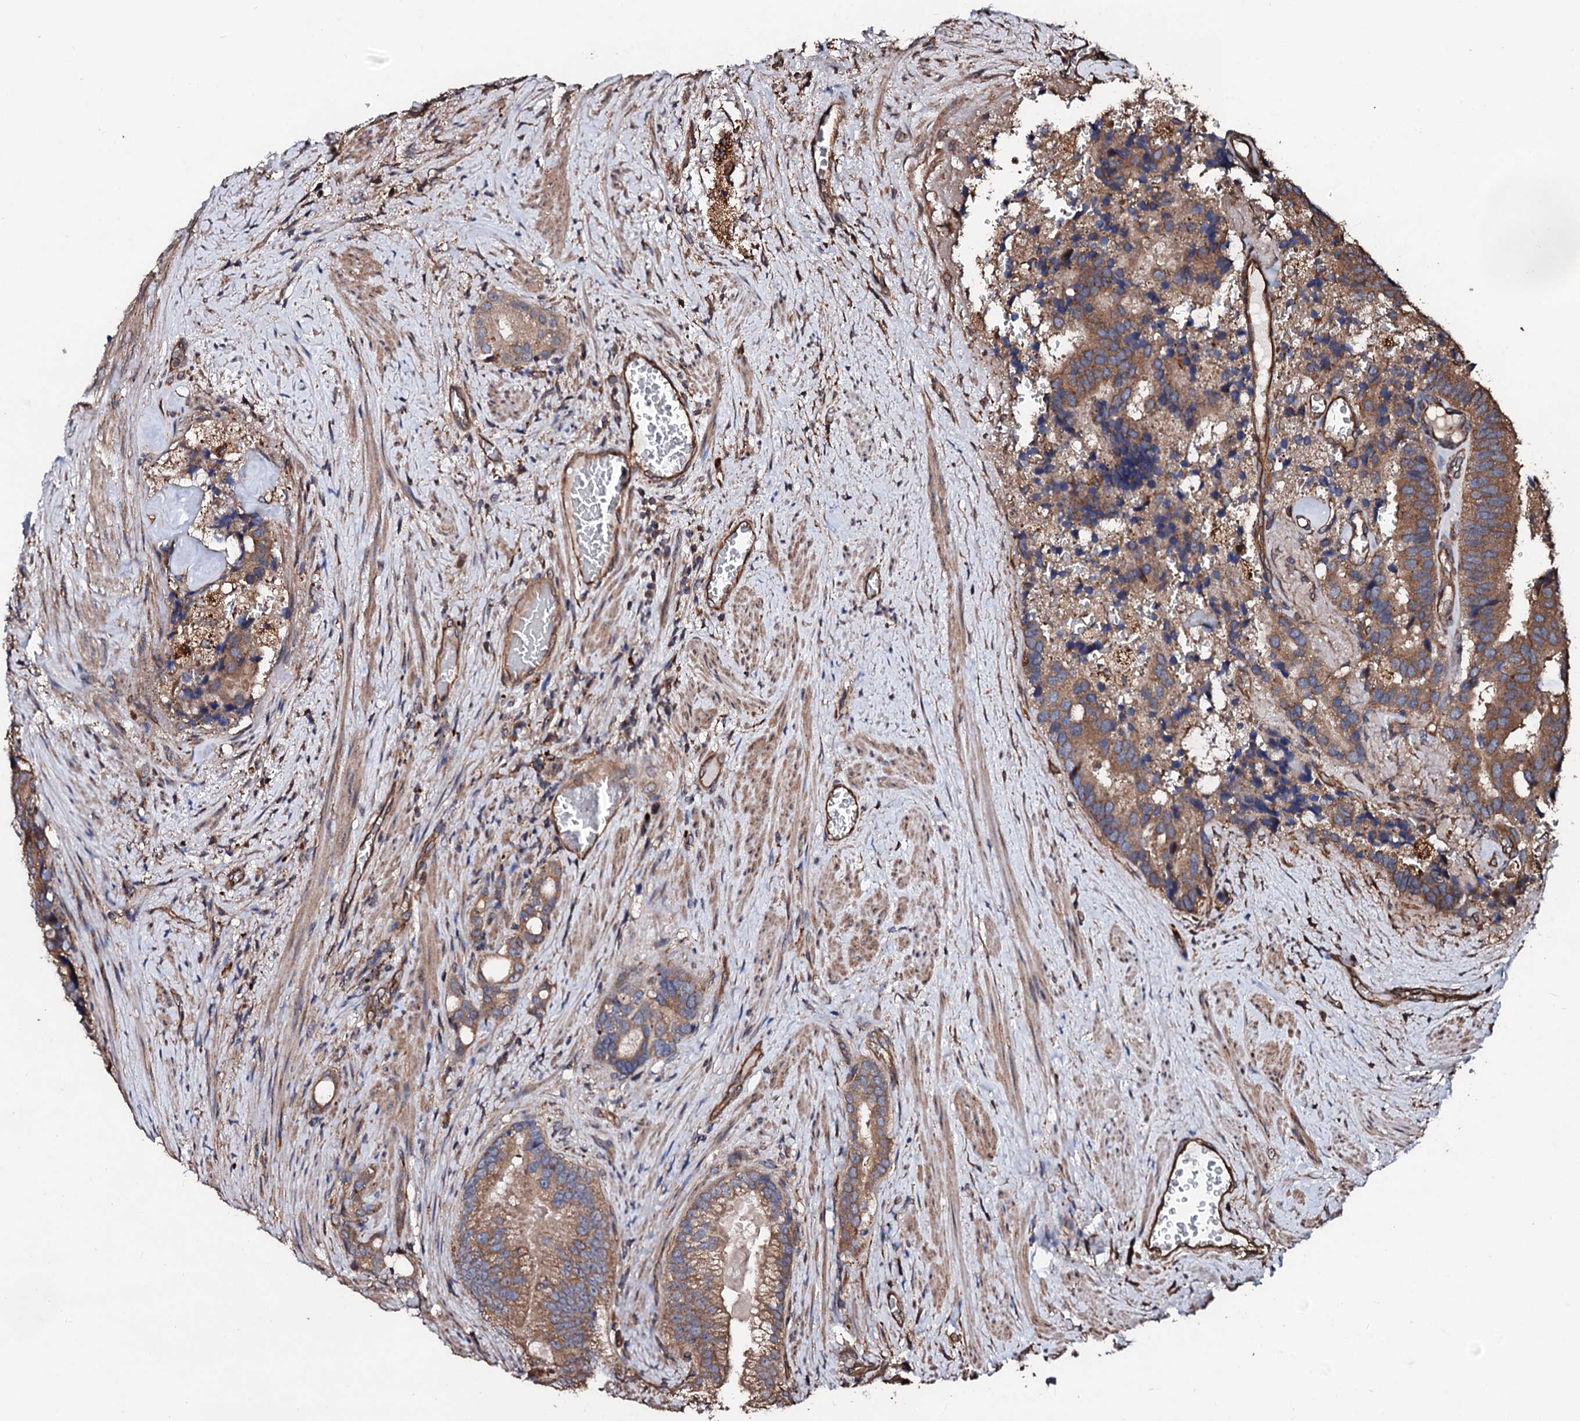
{"staining": {"intensity": "moderate", "quantity": ">75%", "location": "cytoplasmic/membranous"}, "tissue": "prostate cancer", "cell_type": "Tumor cells", "image_type": "cancer", "snomed": [{"axis": "morphology", "description": "Adenocarcinoma, Low grade"}, {"axis": "topography", "description": "Prostate"}], "caption": "Prostate cancer (low-grade adenocarcinoma) tissue displays moderate cytoplasmic/membranous positivity in about >75% of tumor cells", "gene": "CKAP5", "patient": {"sex": "male", "age": 71}}